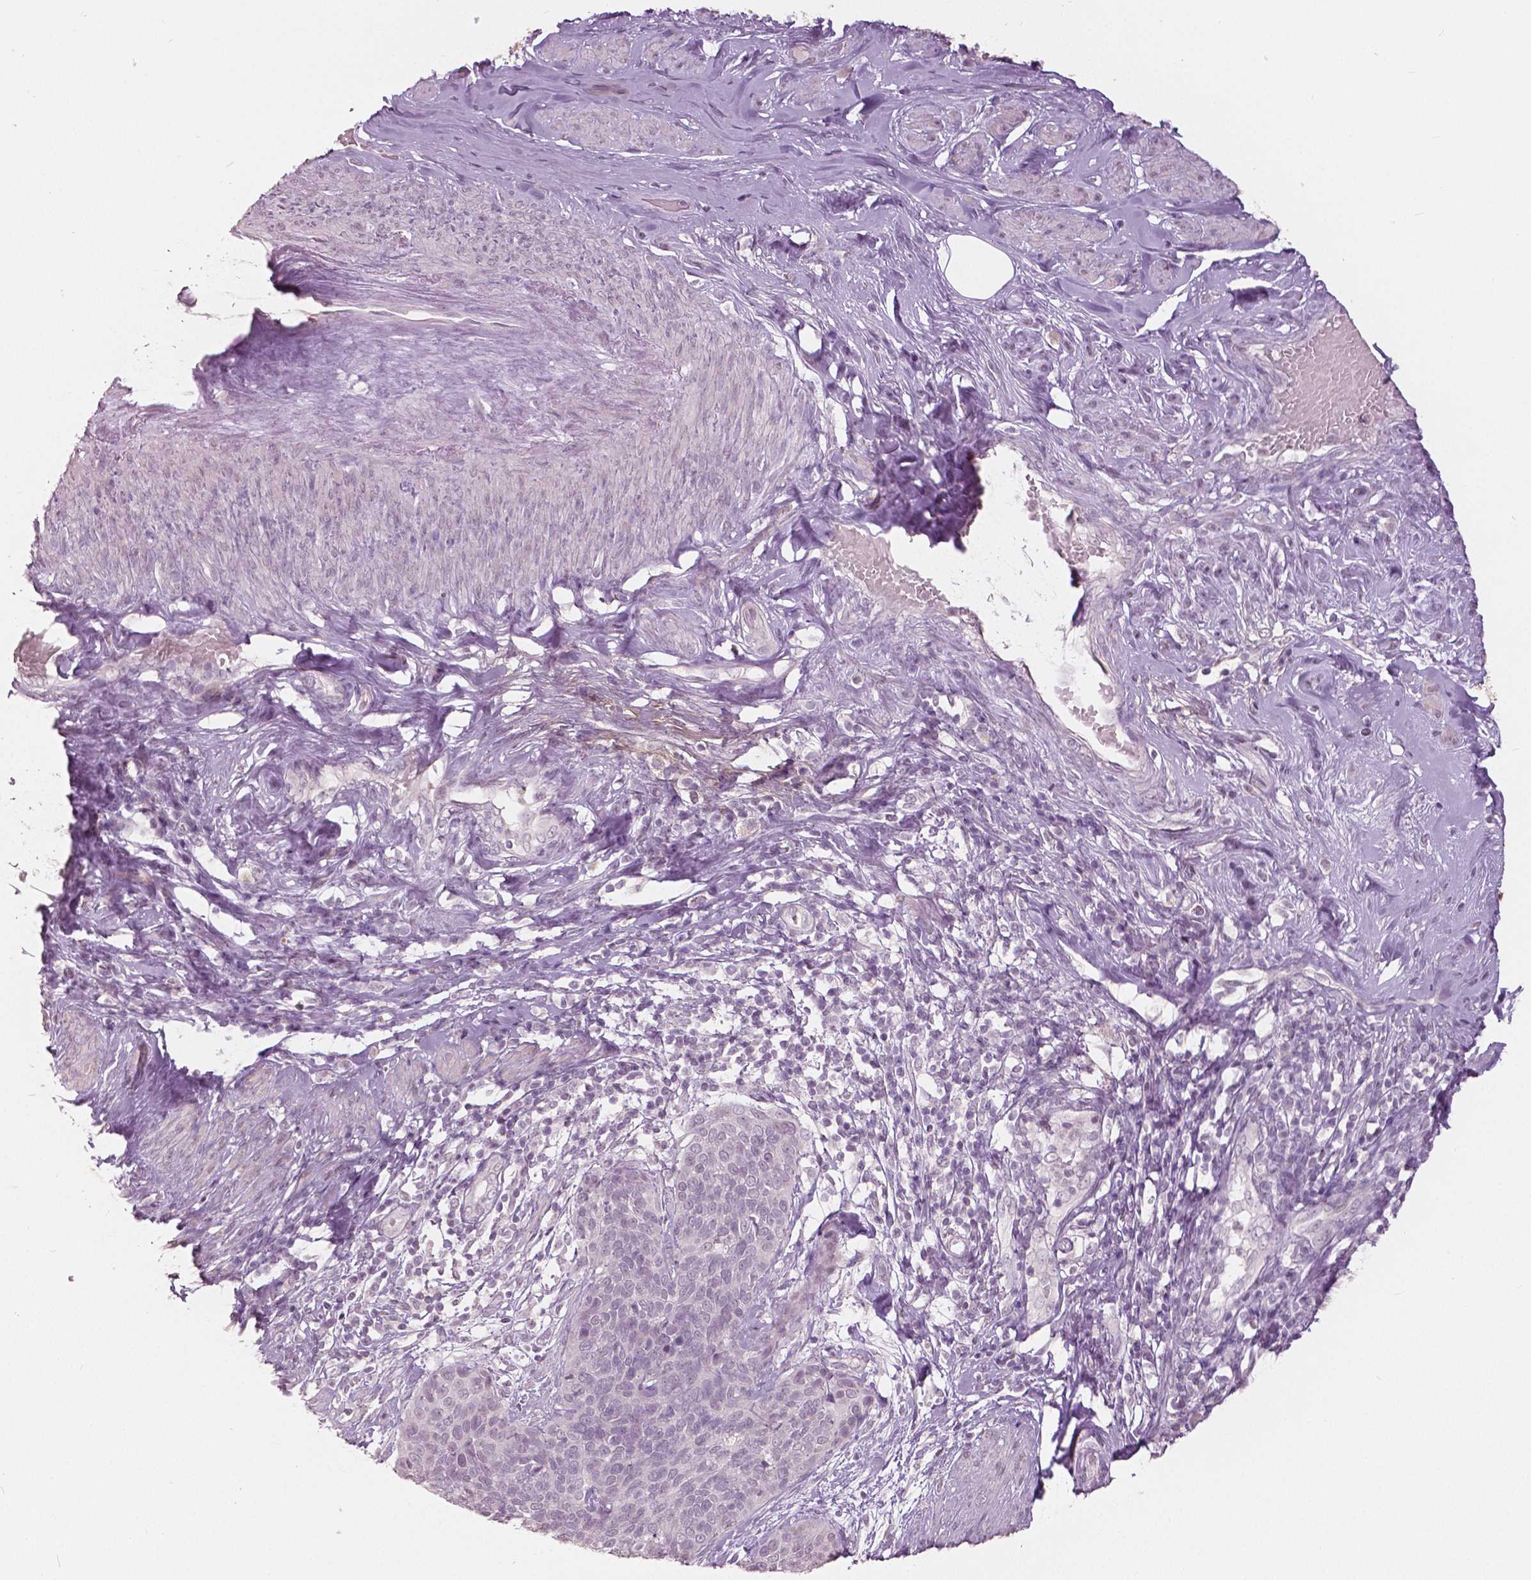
{"staining": {"intensity": "negative", "quantity": "none", "location": "none"}, "tissue": "cervical cancer", "cell_type": "Tumor cells", "image_type": "cancer", "snomed": [{"axis": "morphology", "description": "Squamous cell carcinoma, NOS"}, {"axis": "topography", "description": "Cervix"}], "caption": "A photomicrograph of human squamous cell carcinoma (cervical) is negative for staining in tumor cells. (Stains: DAB immunohistochemistry with hematoxylin counter stain, Microscopy: brightfield microscopy at high magnification).", "gene": "NANOG", "patient": {"sex": "female", "age": 69}}